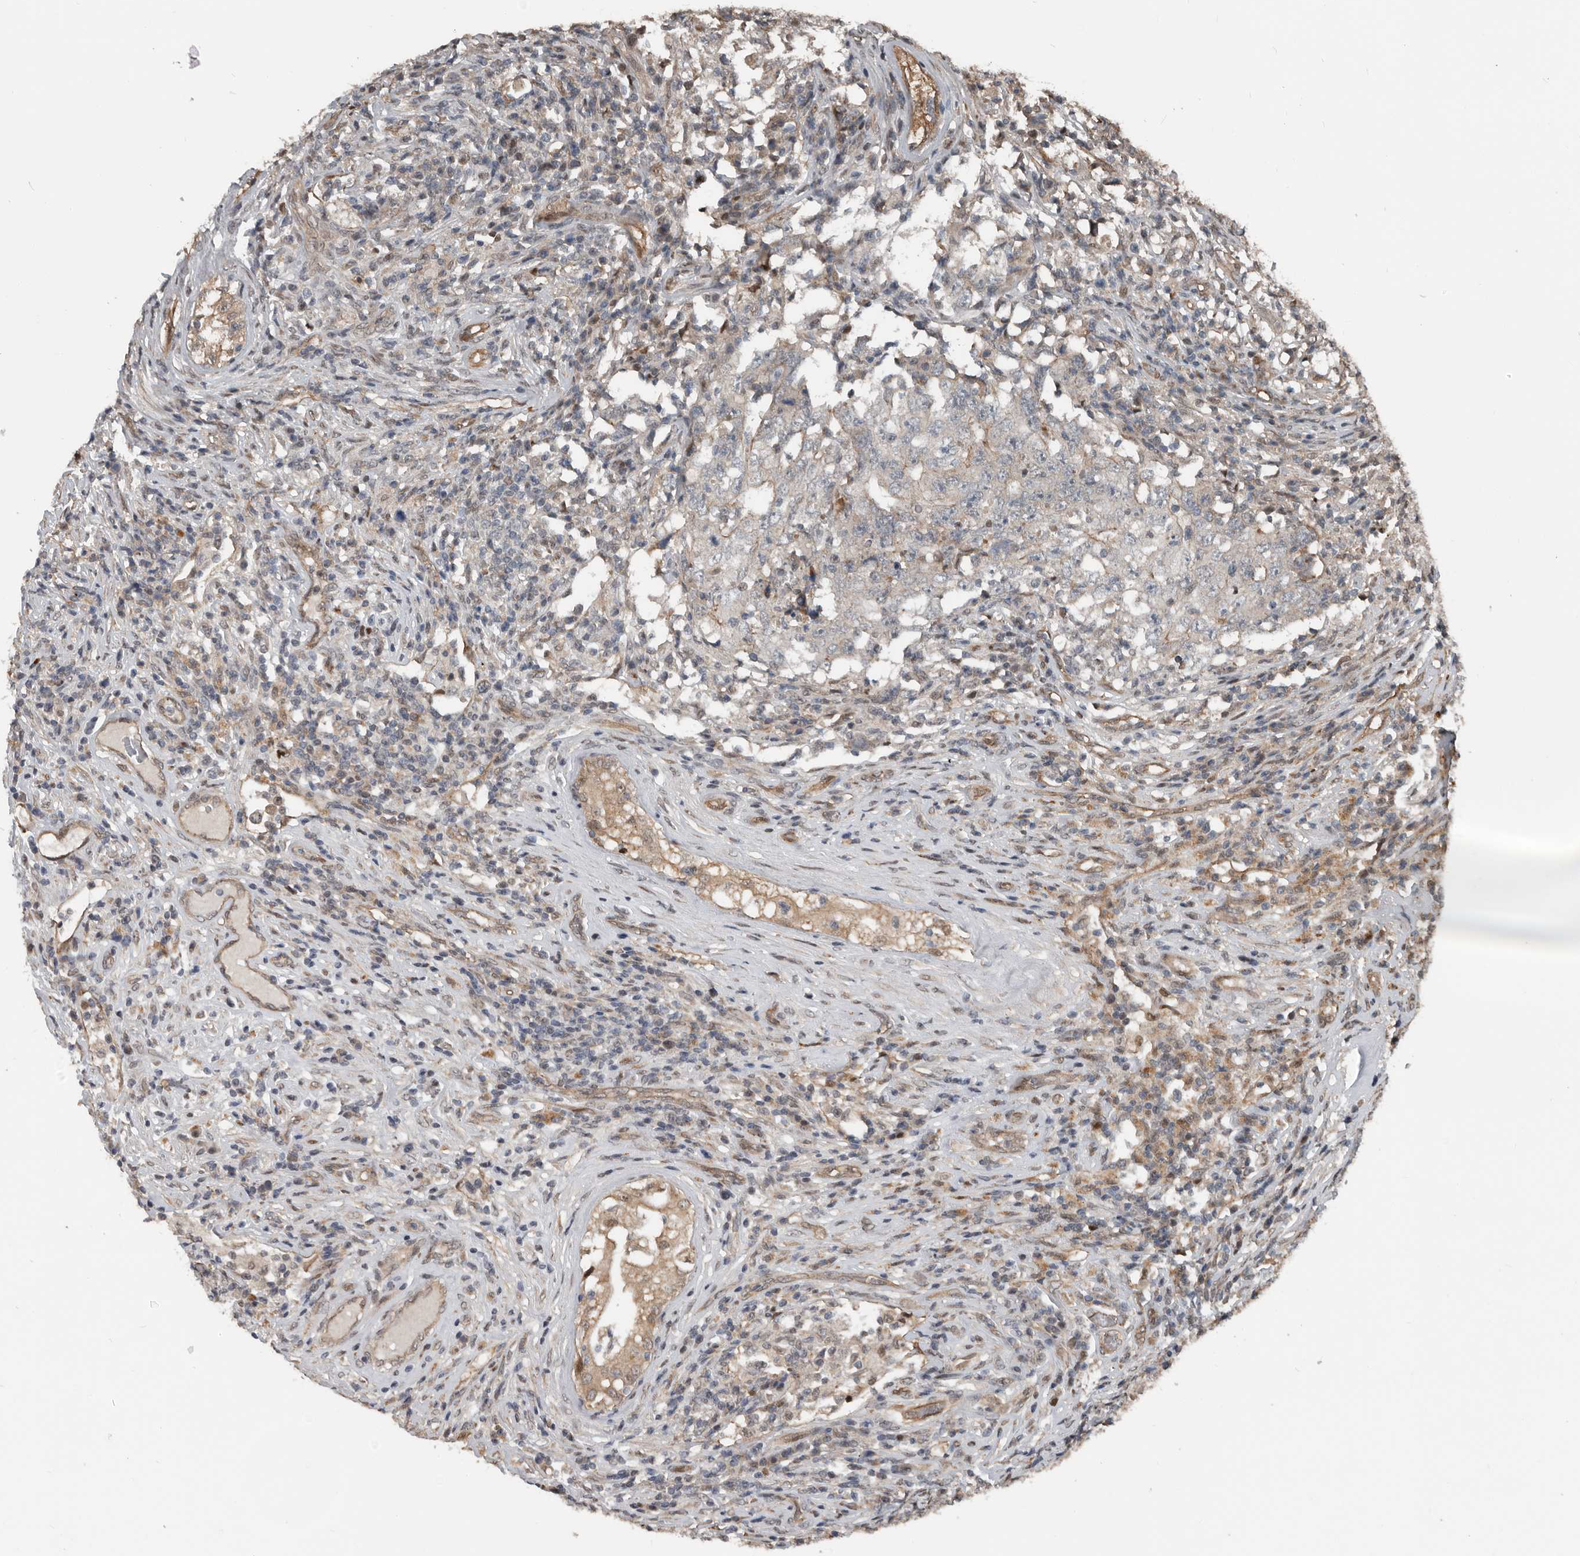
{"staining": {"intensity": "weak", "quantity": "<25%", "location": "cytoplasmic/membranous"}, "tissue": "testis cancer", "cell_type": "Tumor cells", "image_type": "cancer", "snomed": [{"axis": "morphology", "description": "Carcinoma, Embryonal, NOS"}, {"axis": "topography", "description": "Testis"}], "caption": "Immunohistochemistry (IHC) histopathology image of neoplastic tissue: human testis embryonal carcinoma stained with DAB exhibits no significant protein staining in tumor cells.", "gene": "YOD1", "patient": {"sex": "male", "age": 26}}